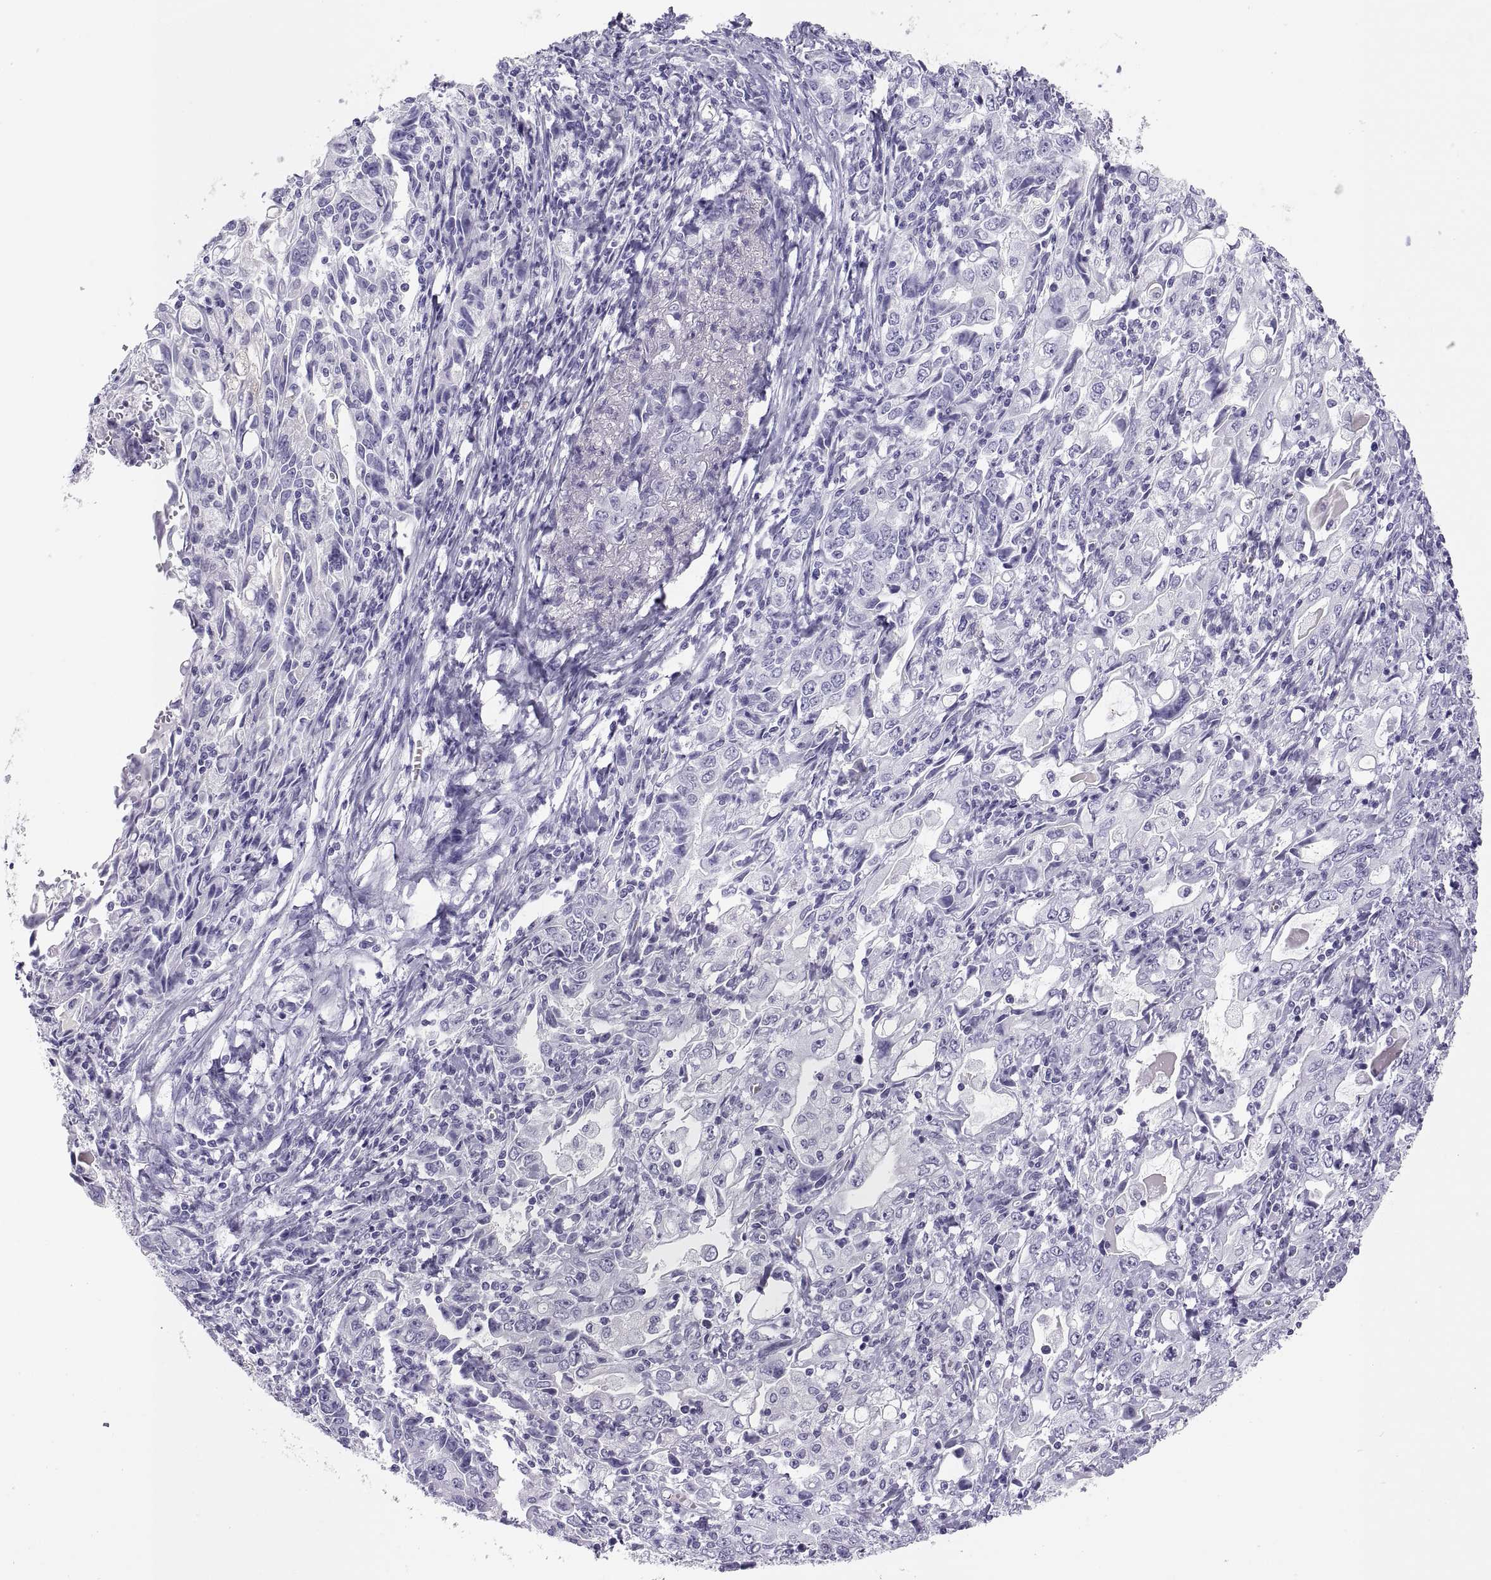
{"staining": {"intensity": "negative", "quantity": "none", "location": "none"}, "tissue": "stomach cancer", "cell_type": "Tumor cells", "image_type": "cancer", "snomed": [{"axis": "morphology", "description": "Adenocarcinoma, NOS"}, {"axis": "topography", "description": "Stomach, lower"}], "caption": "Tumor cells are negative for brown protein staining in stomach cancer (adenocarcinoma).", "gene": "SEMG1", "patient": {"sex": "female", "age": 72}}